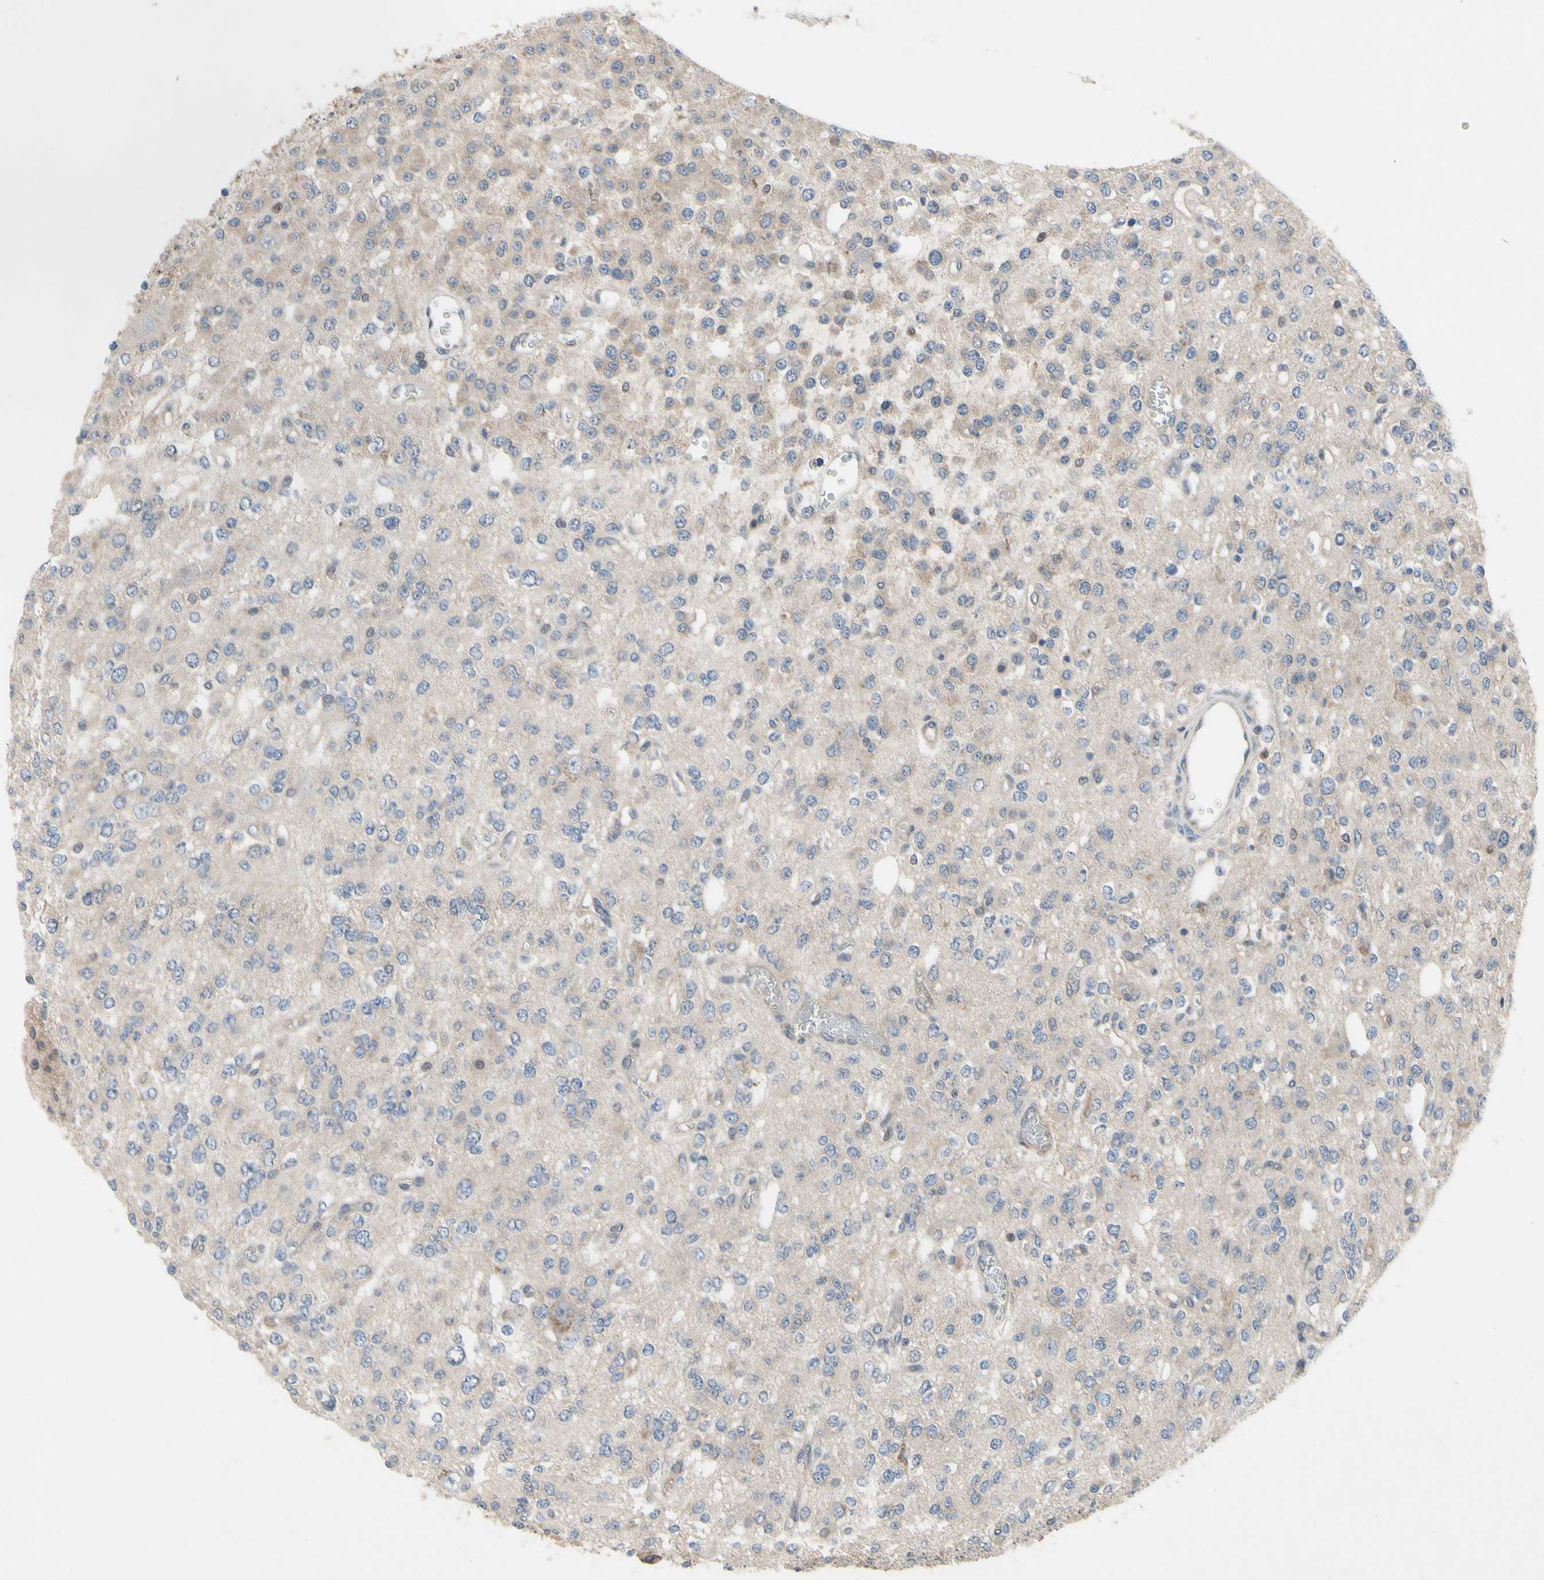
{"staining": {"intensity": "weak", "quantity": "25%-75%", "location": "cytoplasmic/membranous"}, "tissue": "glioma", "cell_type": "Tumor cells", "image_type": "cancer", "snomed": [{"axis": "morphology", "description": "Glioma, malignant, Low grade"}, {"axis": "topography", "description": "Brain"}], "caption": "This micrograph demonstrates IHC staining of human glioma, with low weak cytoplasmic/membranous positivity in about 25%-75% of tumor cells.", "gene": "XIAP", "patient": {"sex": "male", "age": 38}}